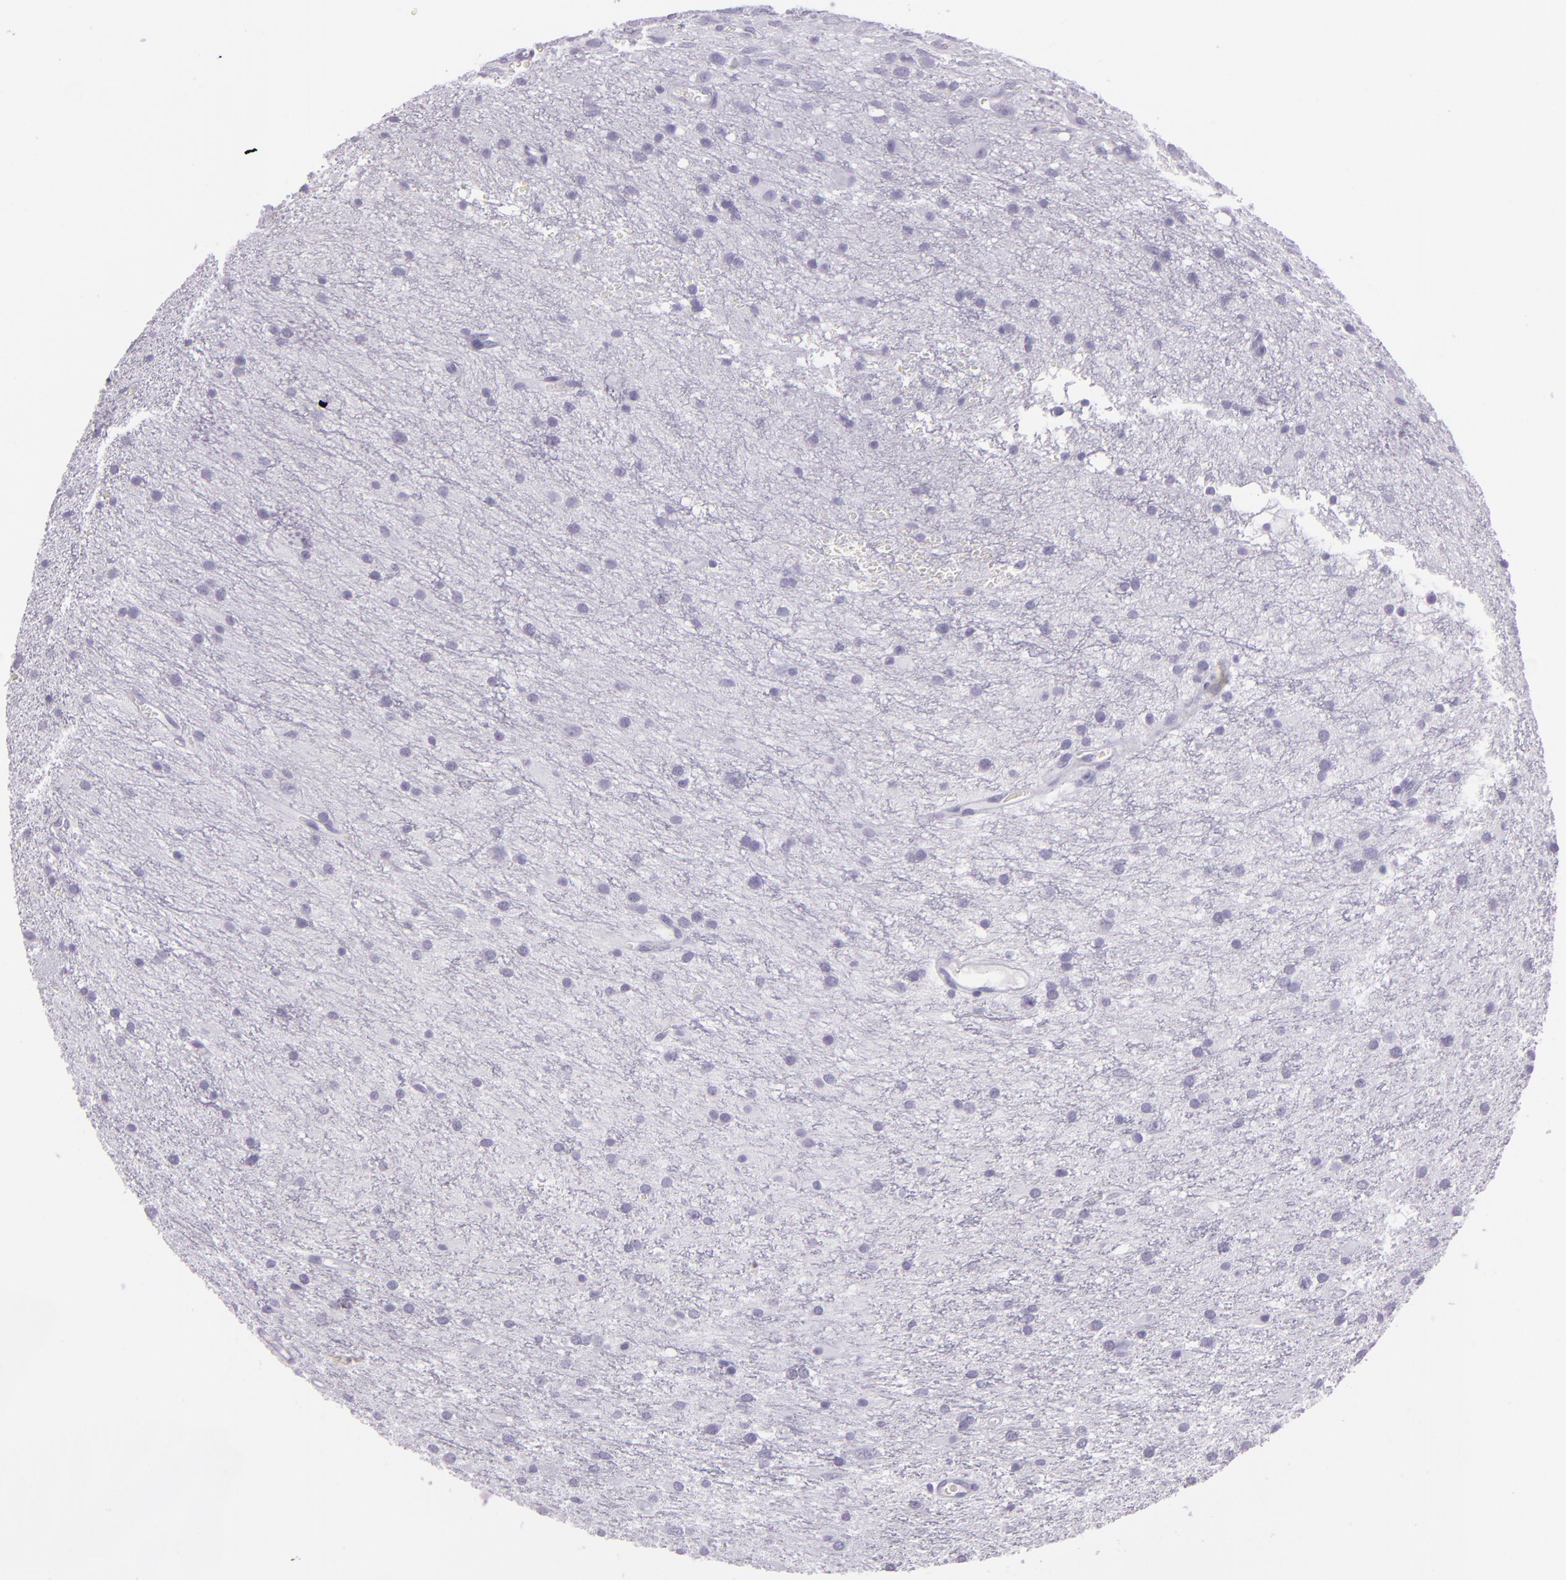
{"staining": {"intensity": "negative", "quantity": "none", "location": "none"}, "tissue": "glioma", "cell_type": "Tumor cells", "image_type": "cancer", "snomed": [{"axis": "morphology", "description": "Glioma, malignant, Low grade"}, {"axis": "topography", "description": "Brain"}], "caption": "Tumor cells are negative for brown protein staining in malignant low-grade glioma.", "gene": "MUC6", "patient": {"sex": "female", "age": 15}}